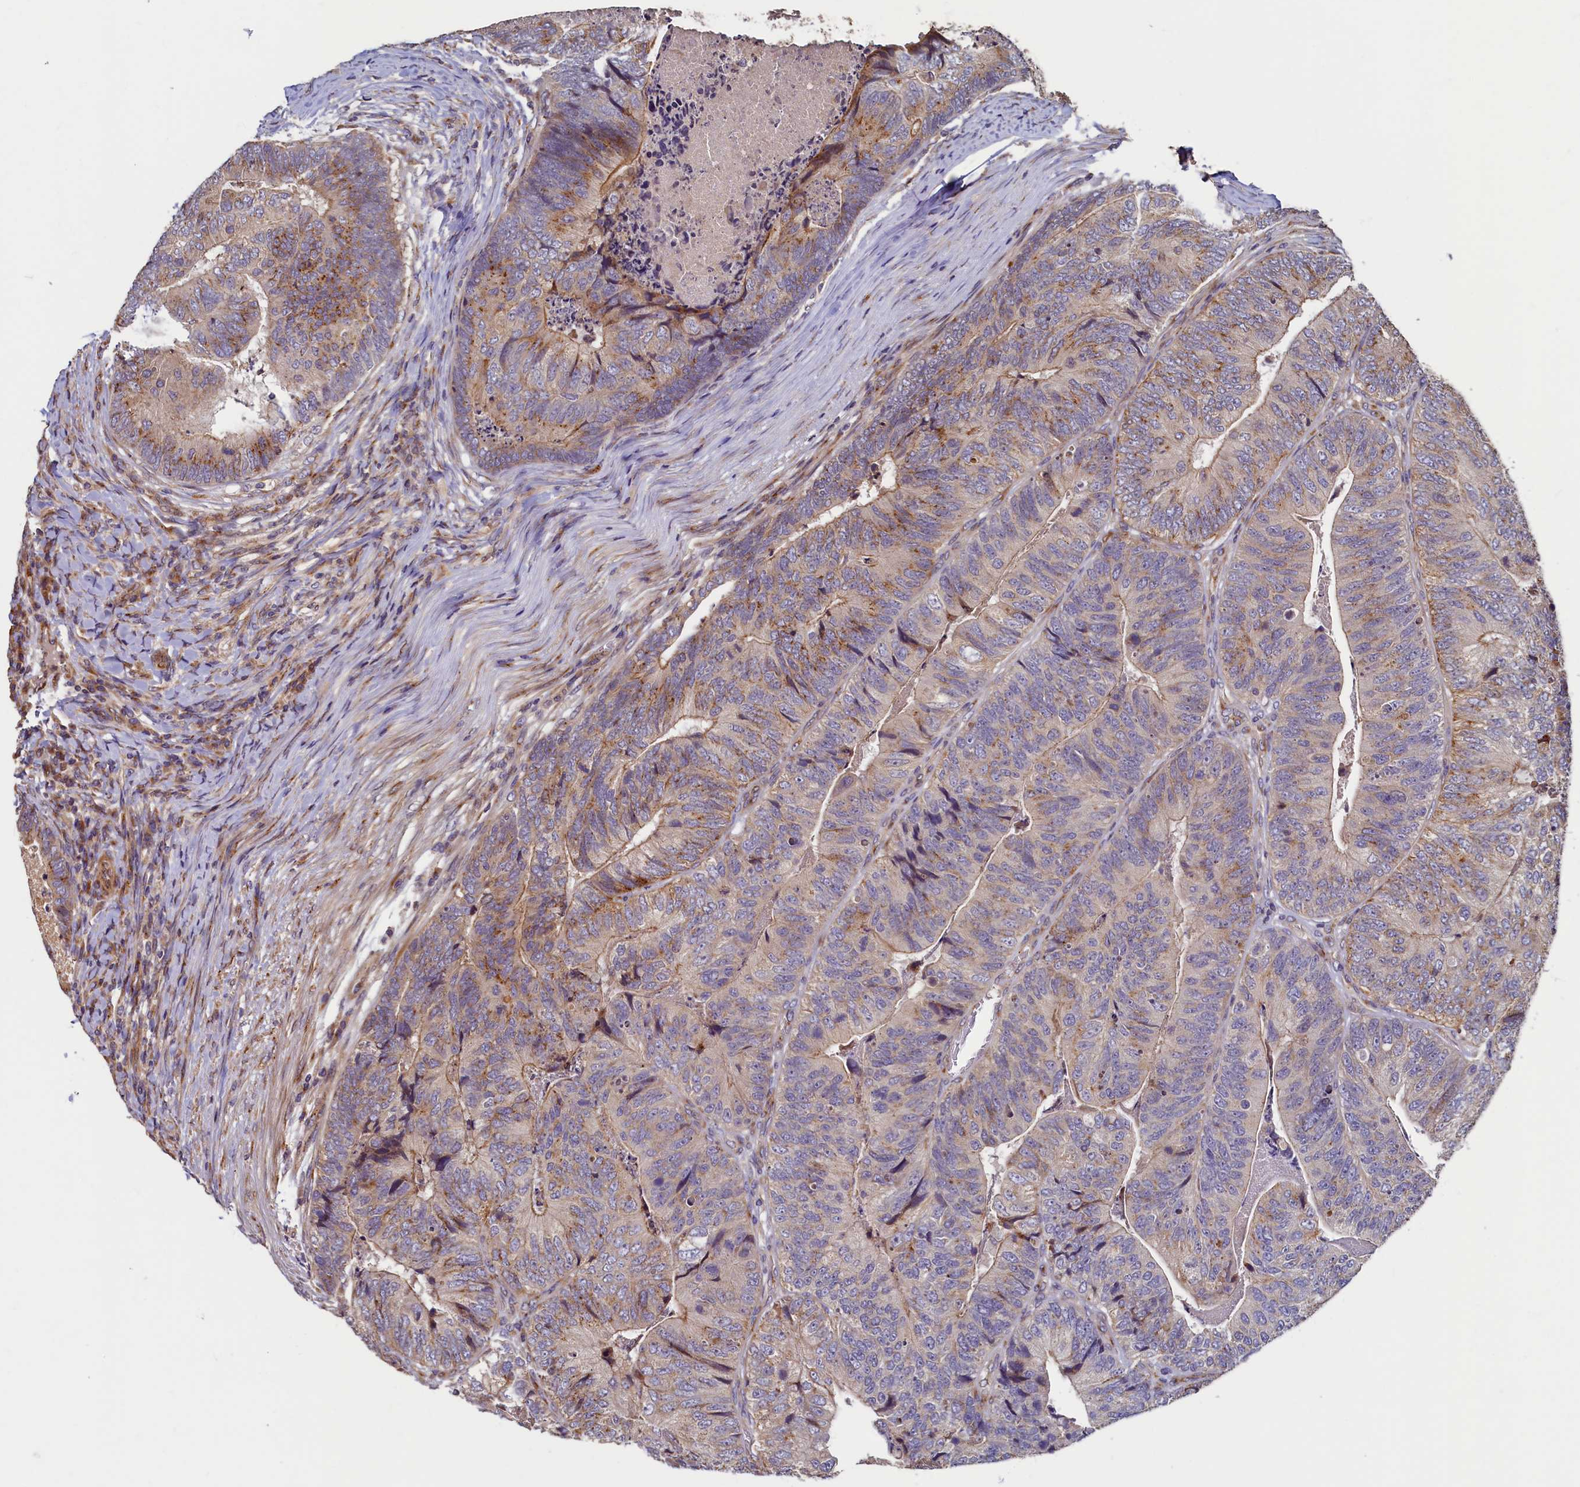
{"staining": {"intensity": "moderate", "quantity": "25%-75%", "location": "cytoplasmic/membranous"}, "tissue": "colorectal cancer", "cell_type": "Tumor cells", "image_type": "cancer", "snomed": [{"axis": "morphology", "description": "Adenocarcinoma, NOS"}, {"axis": "topography", "description": "Colon"}], "caption": "Protein staining exhibits moderate cytoplasmic/membranous positivity in approximately 25%-75% of tumor cells in adenocarcinoma (colorectal).", "gene": "TMEM181", "patient": {"sex": "female", "age": 67}}